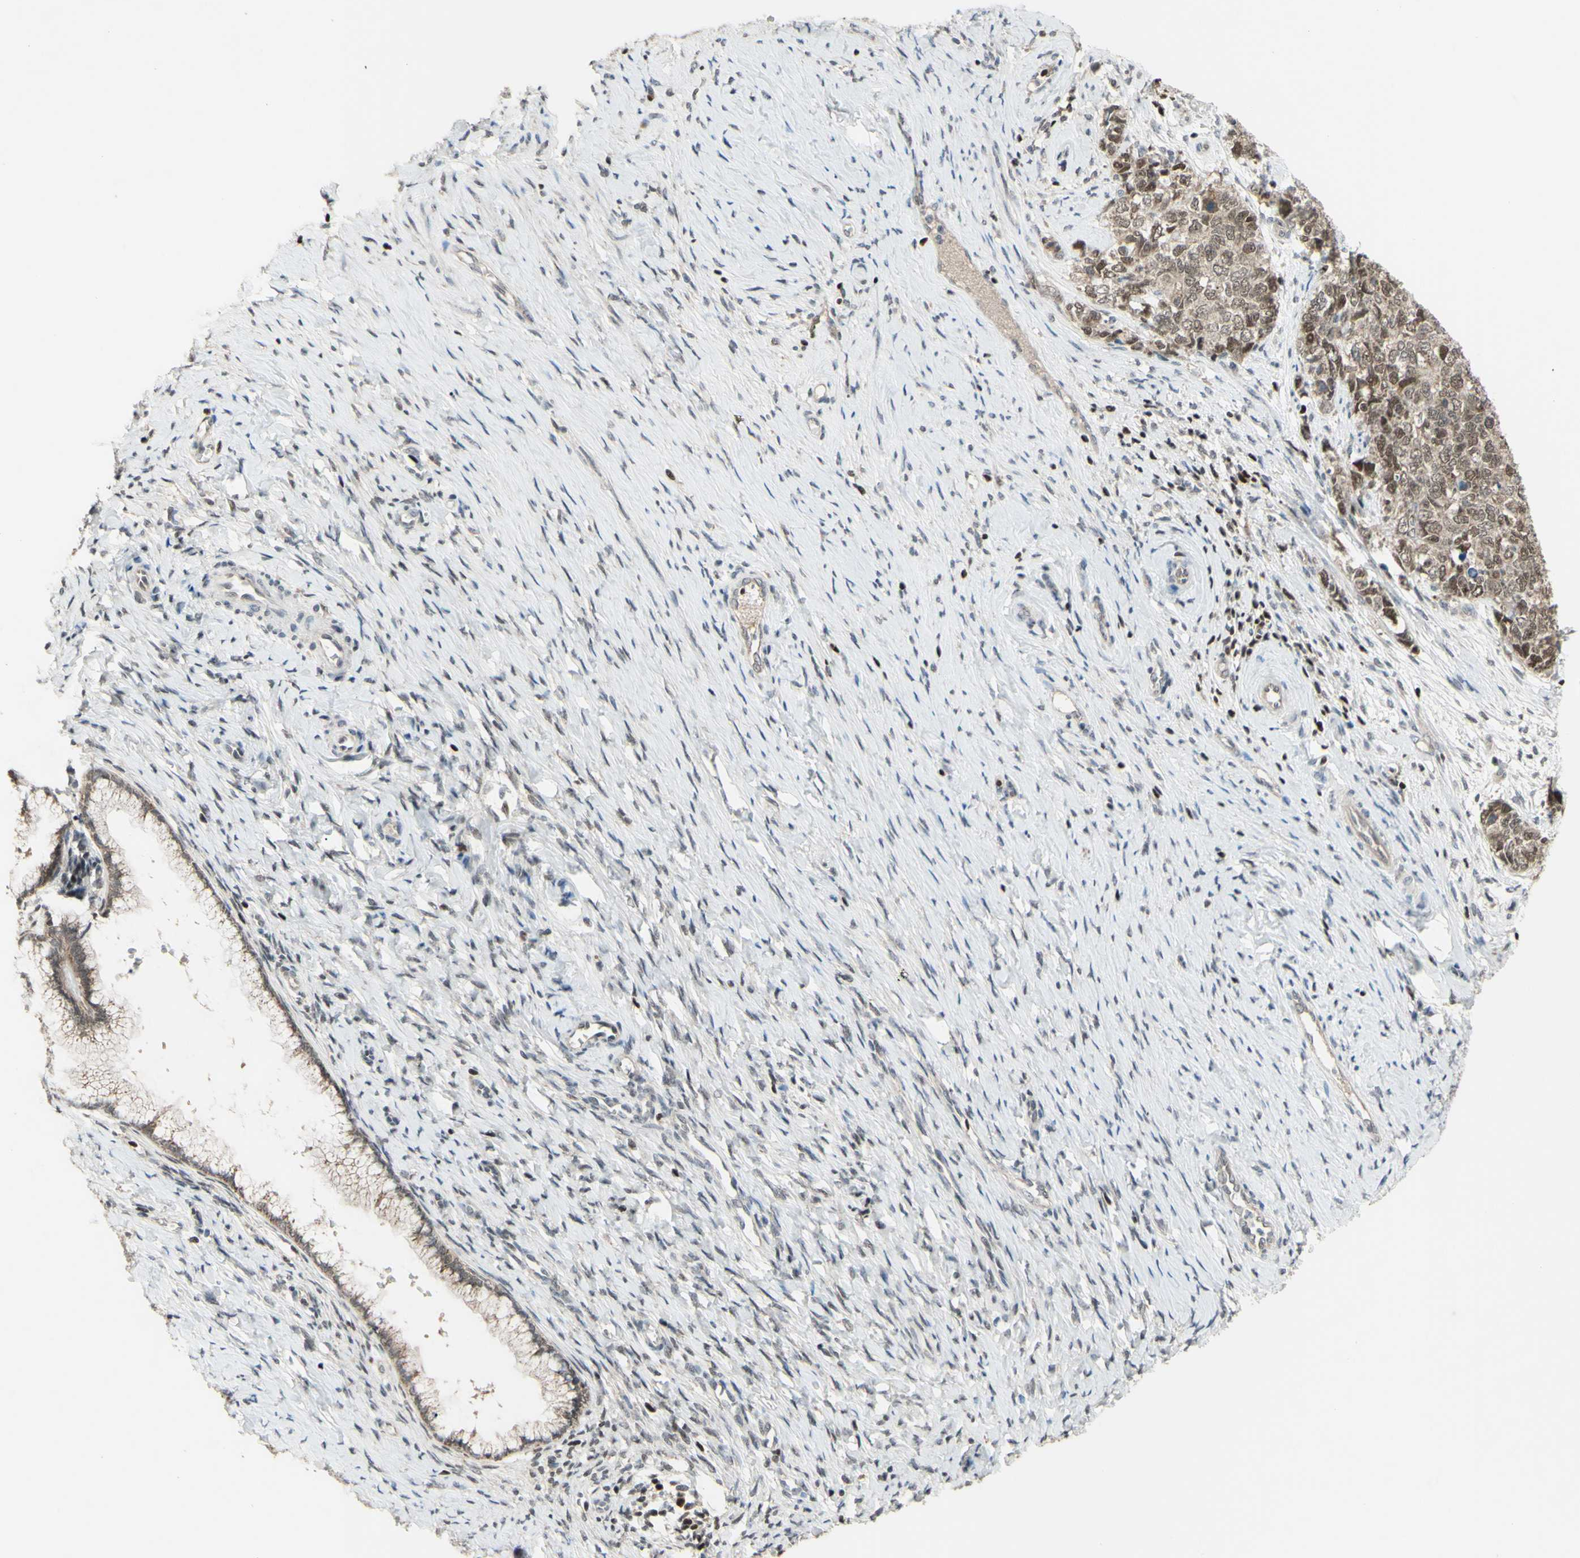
{"staining": {"intensity": "weak", "quantity": ">75%", "location": "cytoplasmic/membranous,nuclear"}, "tissue": "cervical cancer", "cell_type": "Tumor cells", "image_type": "cancer", "snomed": [{"axis": "morphology", "description": "Squamous cell carcinoma, NOS"}, {"axis": "topography", "description": "Cervix"}], "caption": "A low amount of weak cytoplasmic/membranous and nuclear expression is present in about >75% of tumor cells in cervical cancer (squamous cell carcinoma) tissue.", "gene": "SP4", "patient": {"sex": "female", "age": 63}}